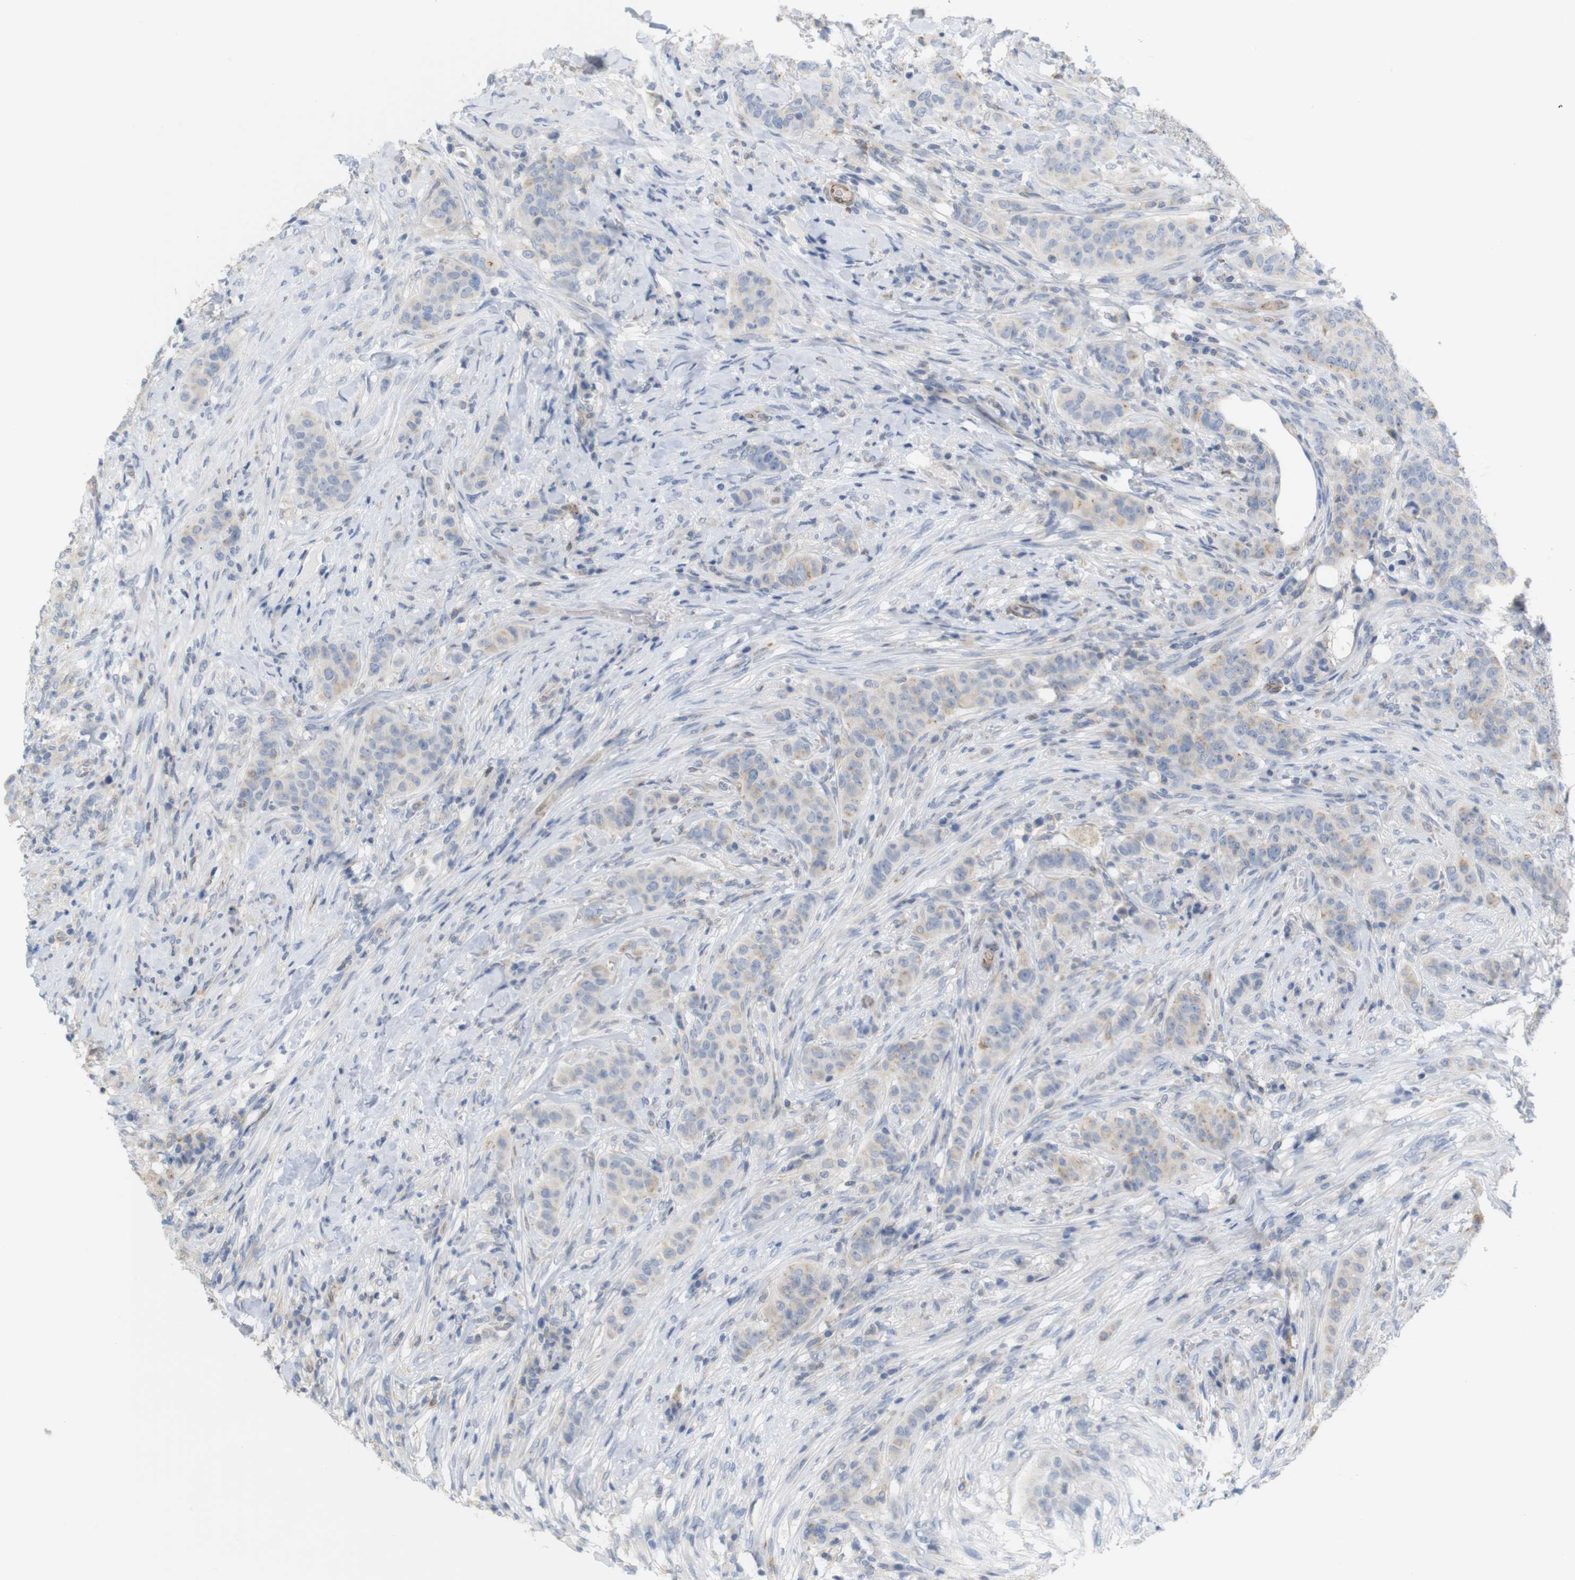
{"staining": {"intensity": "weak", "quantity": "<25%", "location": "cytoplasmic/membranous"}, "tissue": "breast cancer", "cell_type": "Tumor cells", "image_type": "cancer", "snomed": [{"axis": "morphology", "description": "Normal tissue, NOS"}, {"axis": "morphology", "description": "Duct carcinoma"}, {"axis": "topography", "description": "Breast"}], "caption": "Breast cancer (intraductal carcinoma) stained for a protein using IHC shows no positivity tumor cells.", "gene": "ITPR1", "patient": {"sex": "female", "age": 40}}